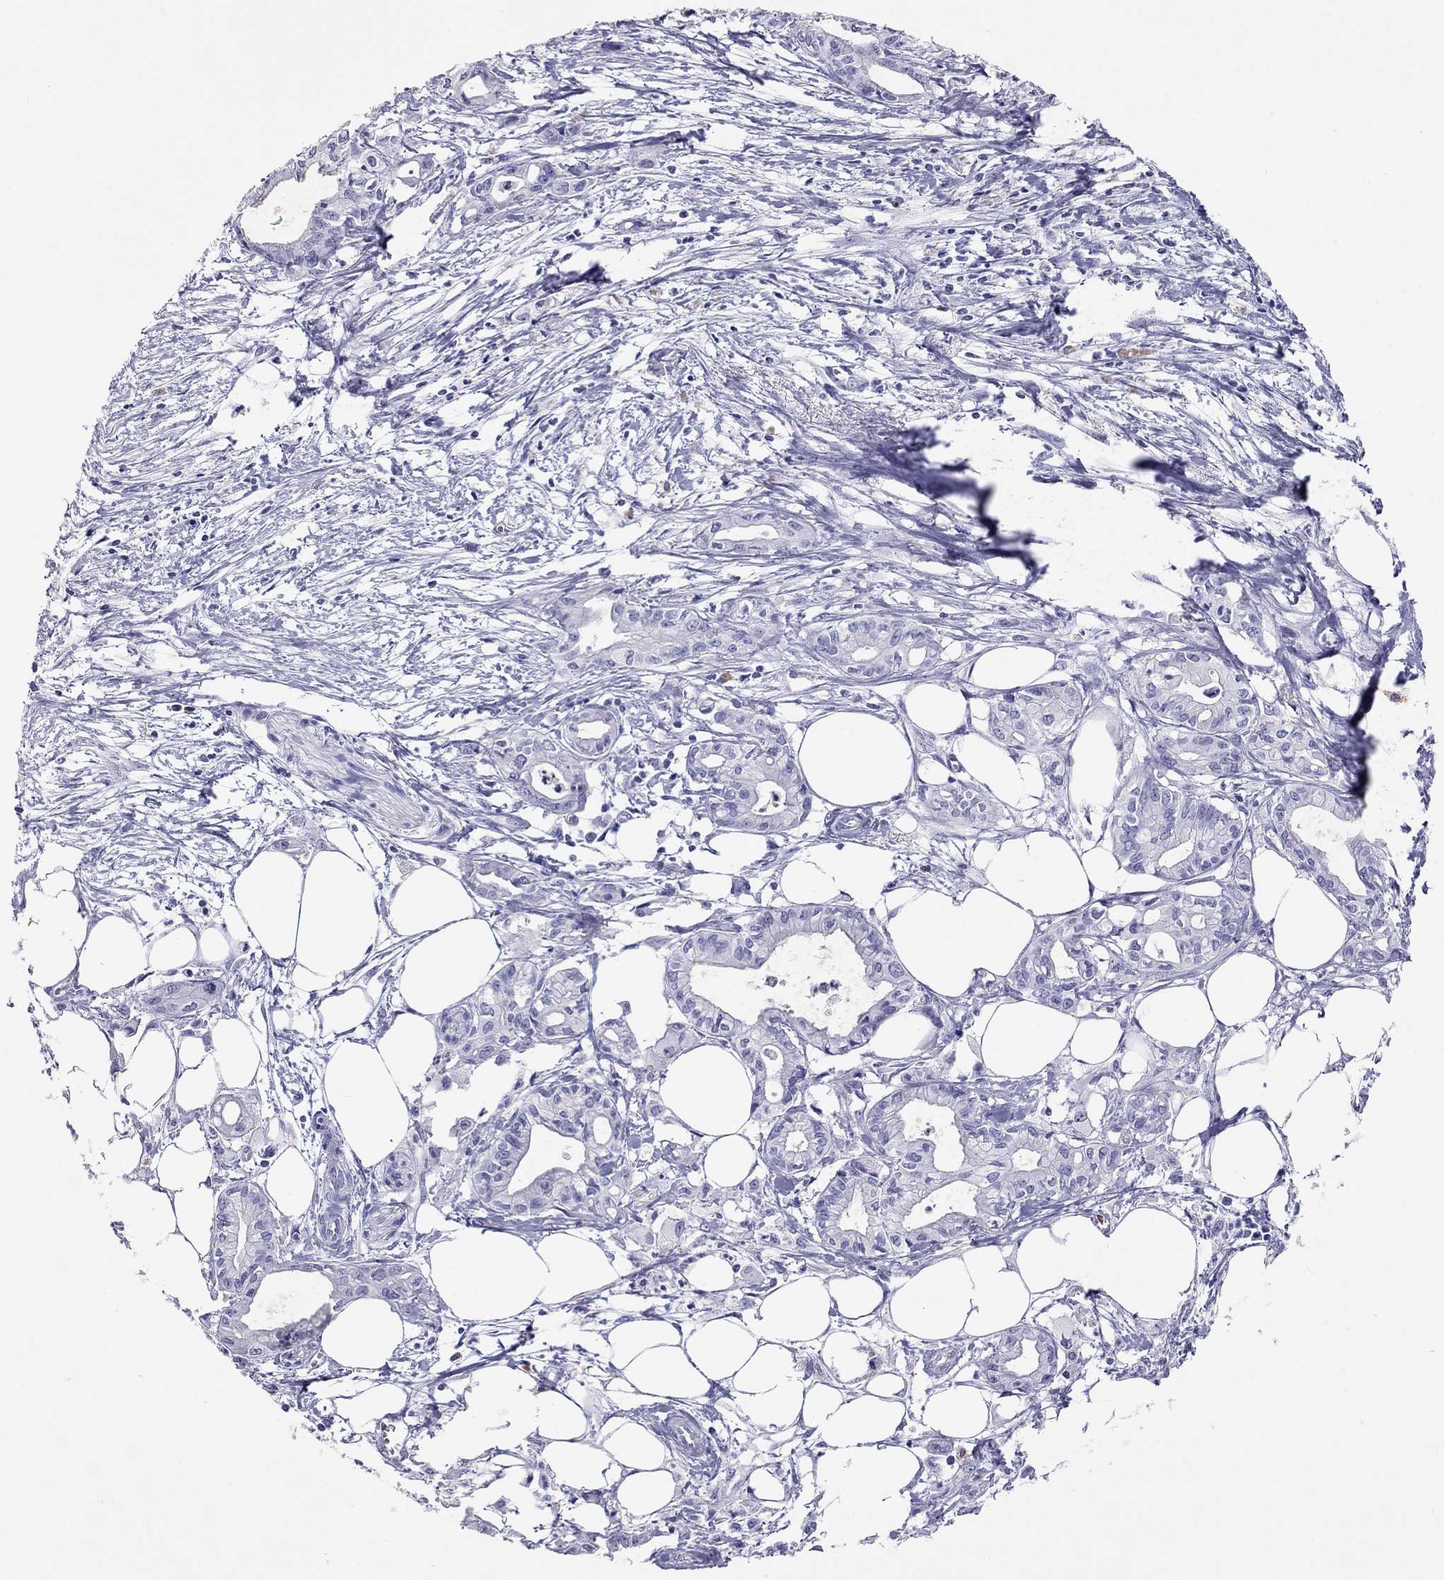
{"staining": {"intensity": "negative", "quantity": "none", "location": "none"}, "tissue": "pancreatic cancer", "cell_type": "Tumor cells", "image_type": "cancer", "snomed": [{"axis": "morphology", "description": "Adenocarcinoma, NOS"}, {"axis": "topography", "description": "Pancreas"}], "caption": "High magnification brightfield microscopy of pancreatic adenocarcinoma stained with DAB (3,3'-diaminobenzidine) (brown) and counterstained with hematoxylin (blue): tumor cells show no significant positivity.", "gene": "CALHM1", "patient": {"sex": "male", "age": 71}}